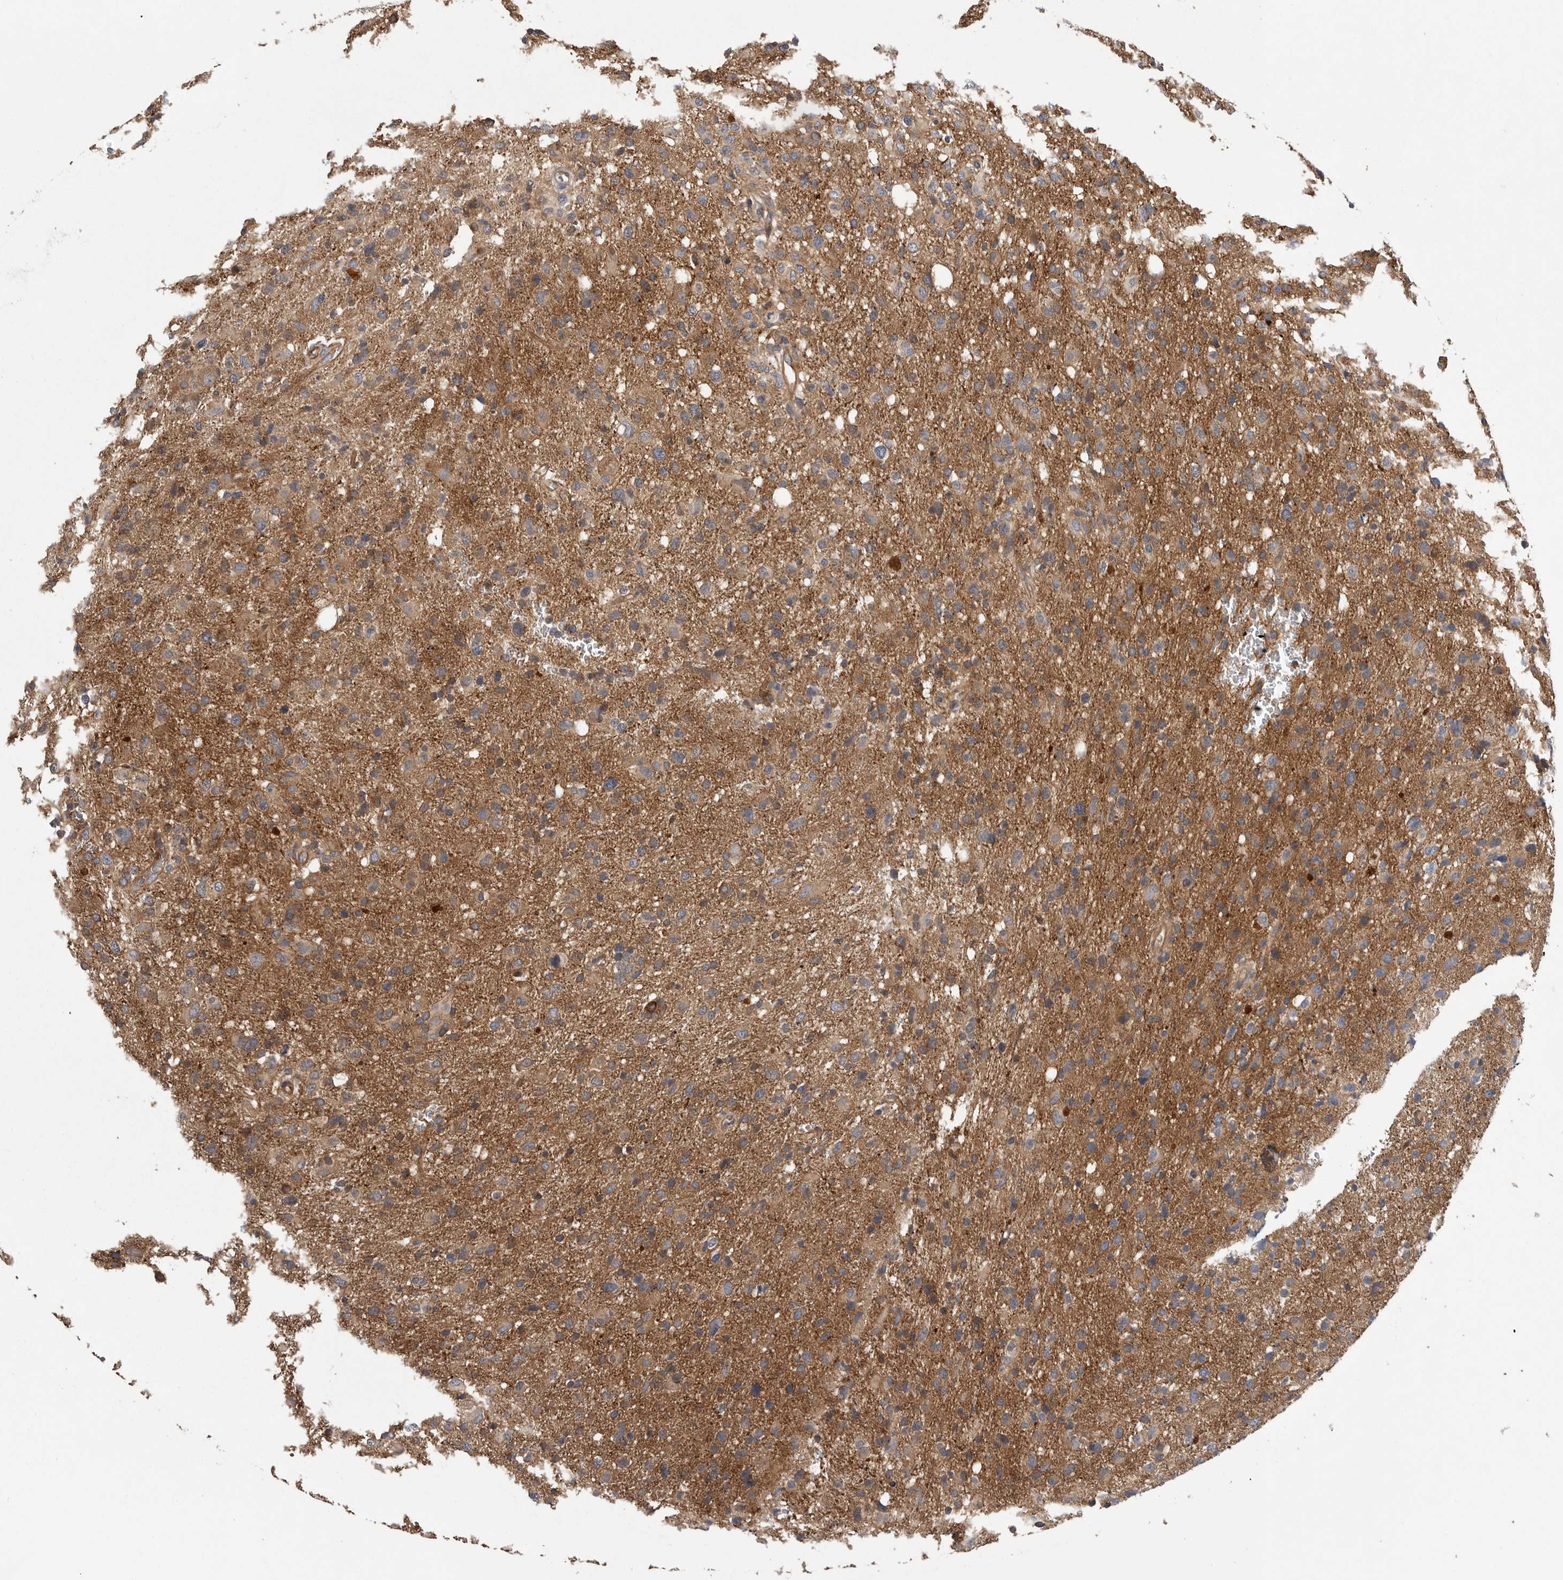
{"staining": {"intensity": "moderate", "quantity": ">75%", "location": "cytoplasmic/membranous"}, "tissue": "glioma", "cell_type": "Tumor cells", "image_type": "cancer", "snomed": [{"axis": "morphology", "description": "Glioma, malignant, High grade"}, {"axis": "topography", "description": "Brain"}], "caption": "DAB (3,3'-diaminobenzidine) immunohistochemical staining of malignant high-grade glioma displays moderate cytoplasmic/membranous protein positivity in approximately >75% of tumor cells.", "gene": "OXR1", "patient": {"sex": "female", "age": 57}}